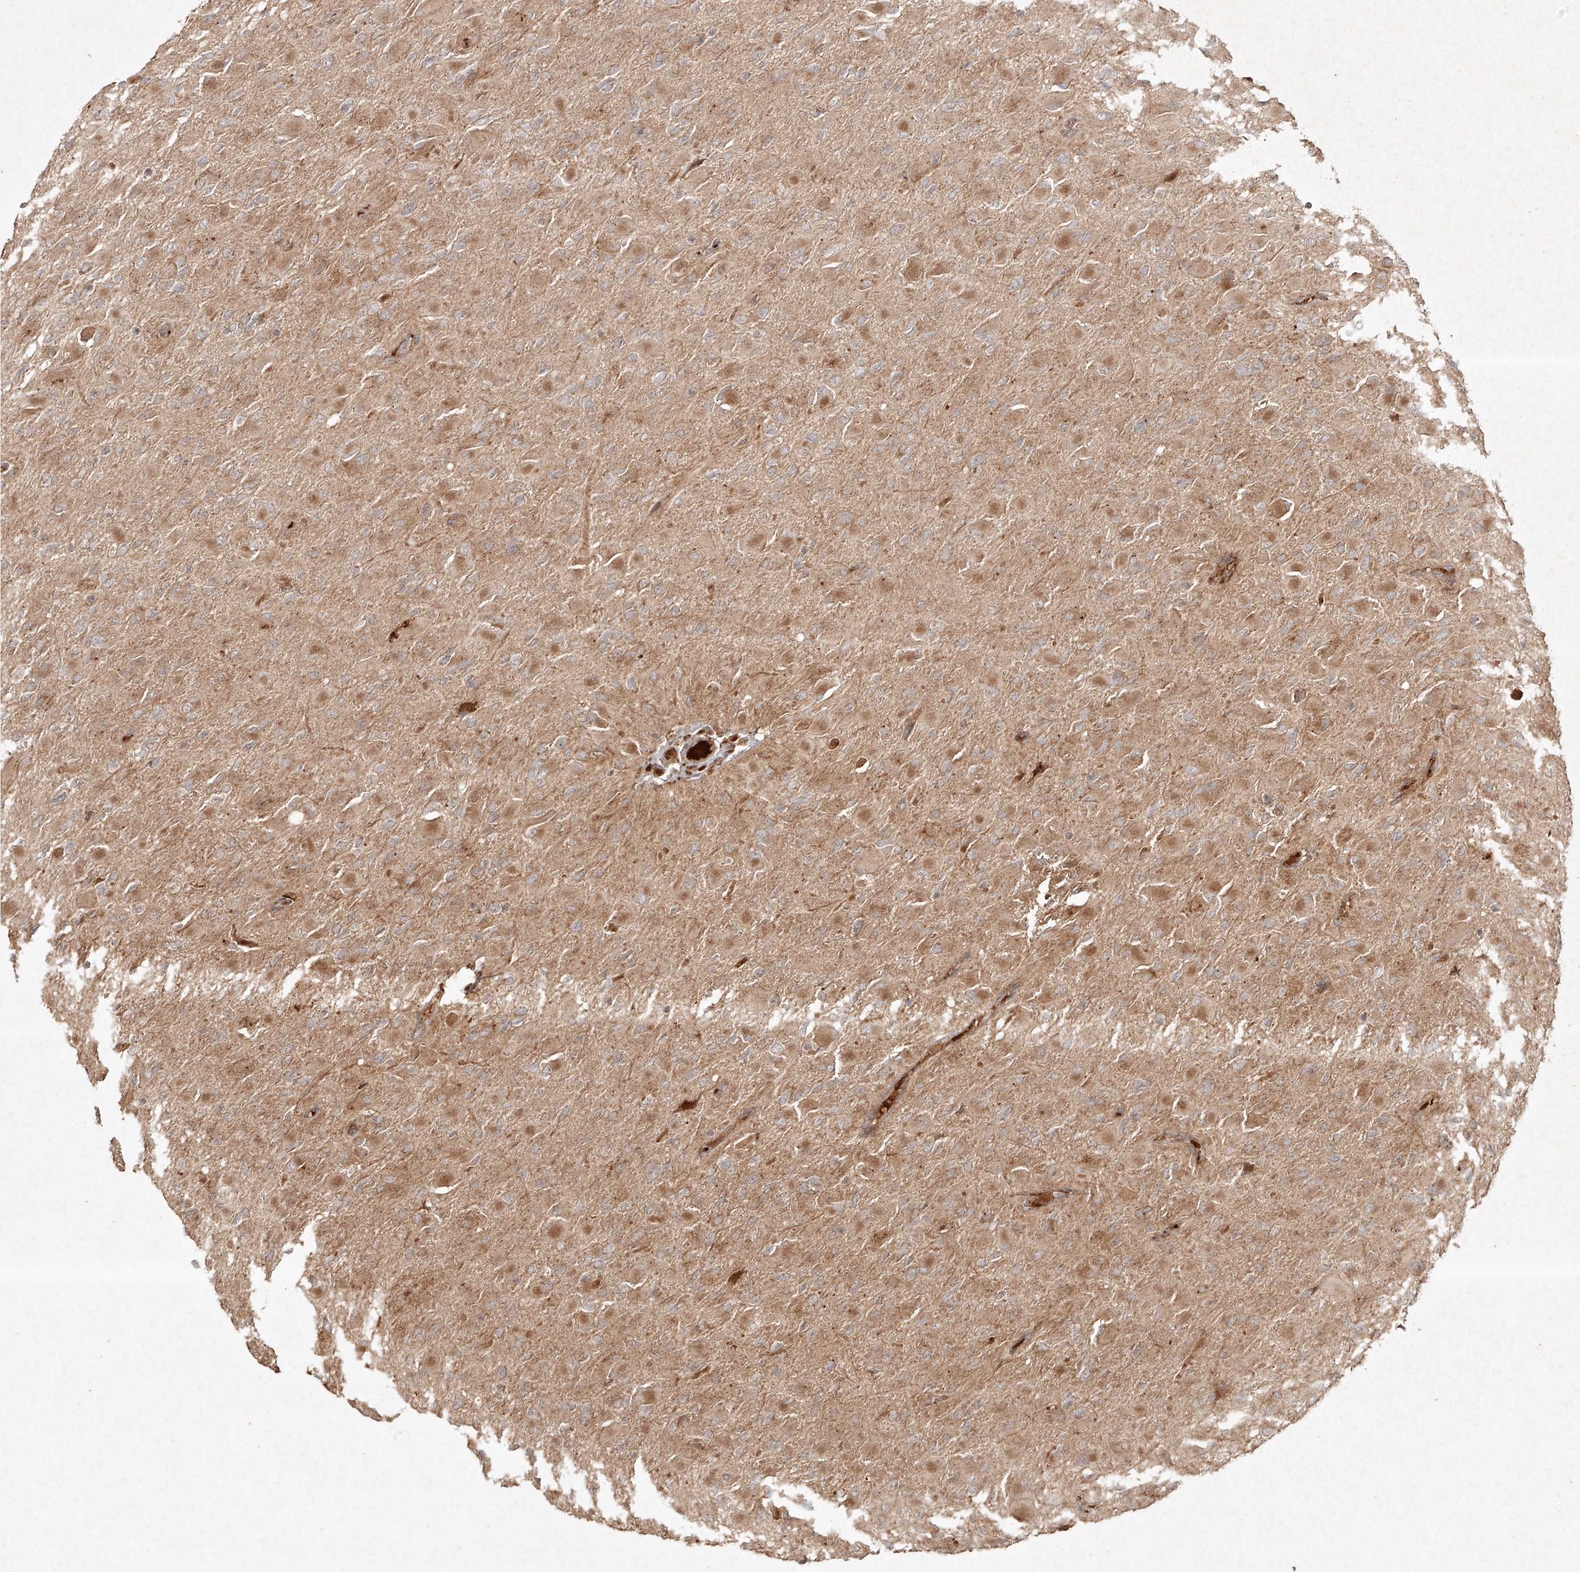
{"staining": {"intensity": "moderate", "quantity": "25%-75%", "location": "cytoplasmic/membranous"}, "tissue": "glioma", "cell_type": "Tumor cells", "image_type": "cancer", "snomed": [{"axis": "morphology", "description": "Glioma, malignant, High grade"}, {"axis": "topography", "description": "Cerebral cortex"}], "caption": "Malignant glioma (high-grade) stained for a protein displays moderate cytoplasmic/membranous positivity in tumor cells.", "gene": "CYYR1", "patient": {"sex": "female", "age": 36}}